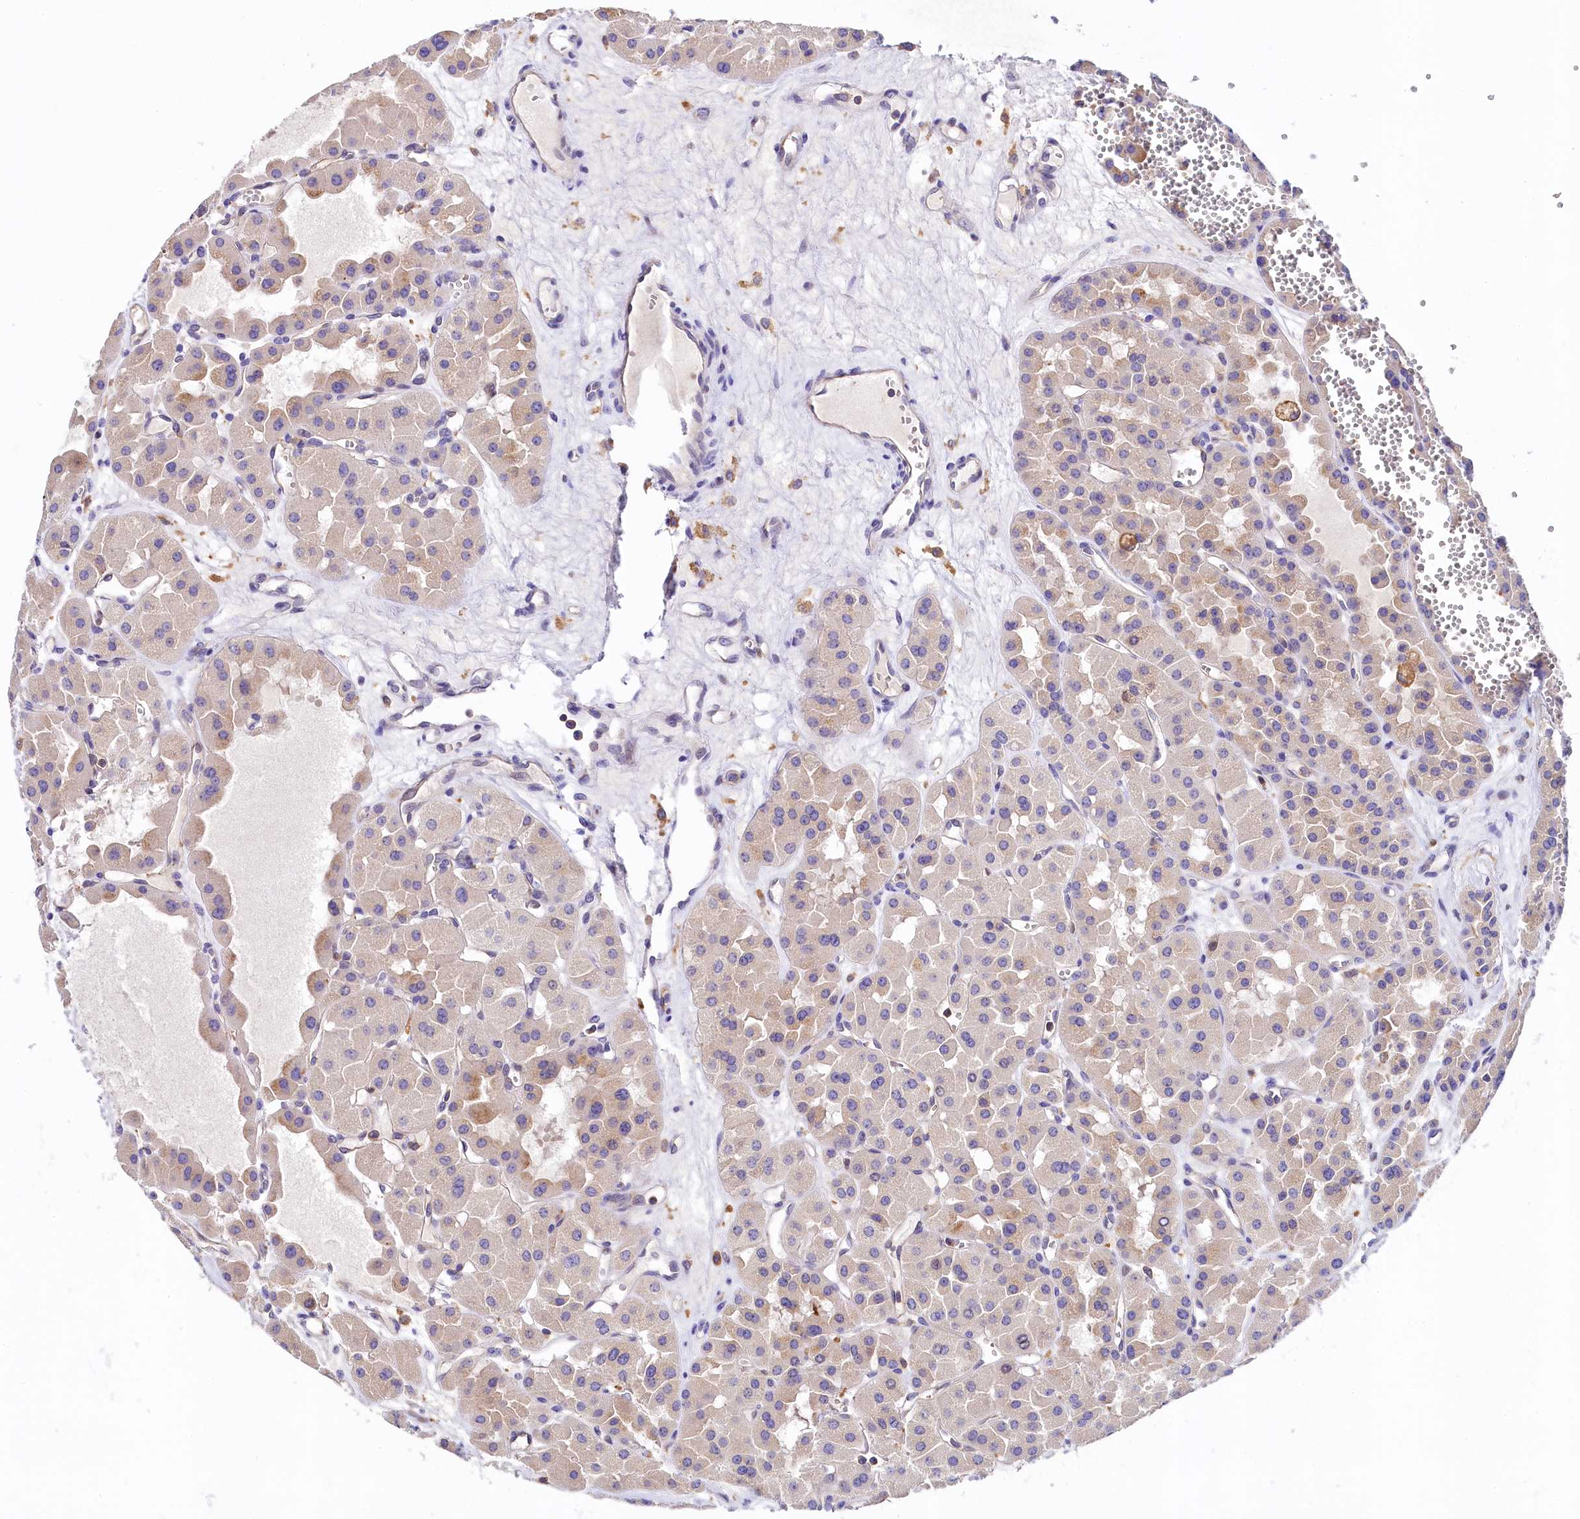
{"staining": {"intensity": "negative", "quantity": "none", "location": "none"}, "tissue": "renal cancer", "cell_type": "Tumor cells", "image_type": "cancer", "snomed": [{"axis": "morphology", "description": "Carcinoma, NOS"}, {"axis": "topography", "description": "Kidney"}], "caption": "This is a image of immunohistochemistry (IHC) staining of renal cancer, which shows no staining in tumor cells.", "gene": "HPS6", "patient": {"sex": "female", "age": 75}}